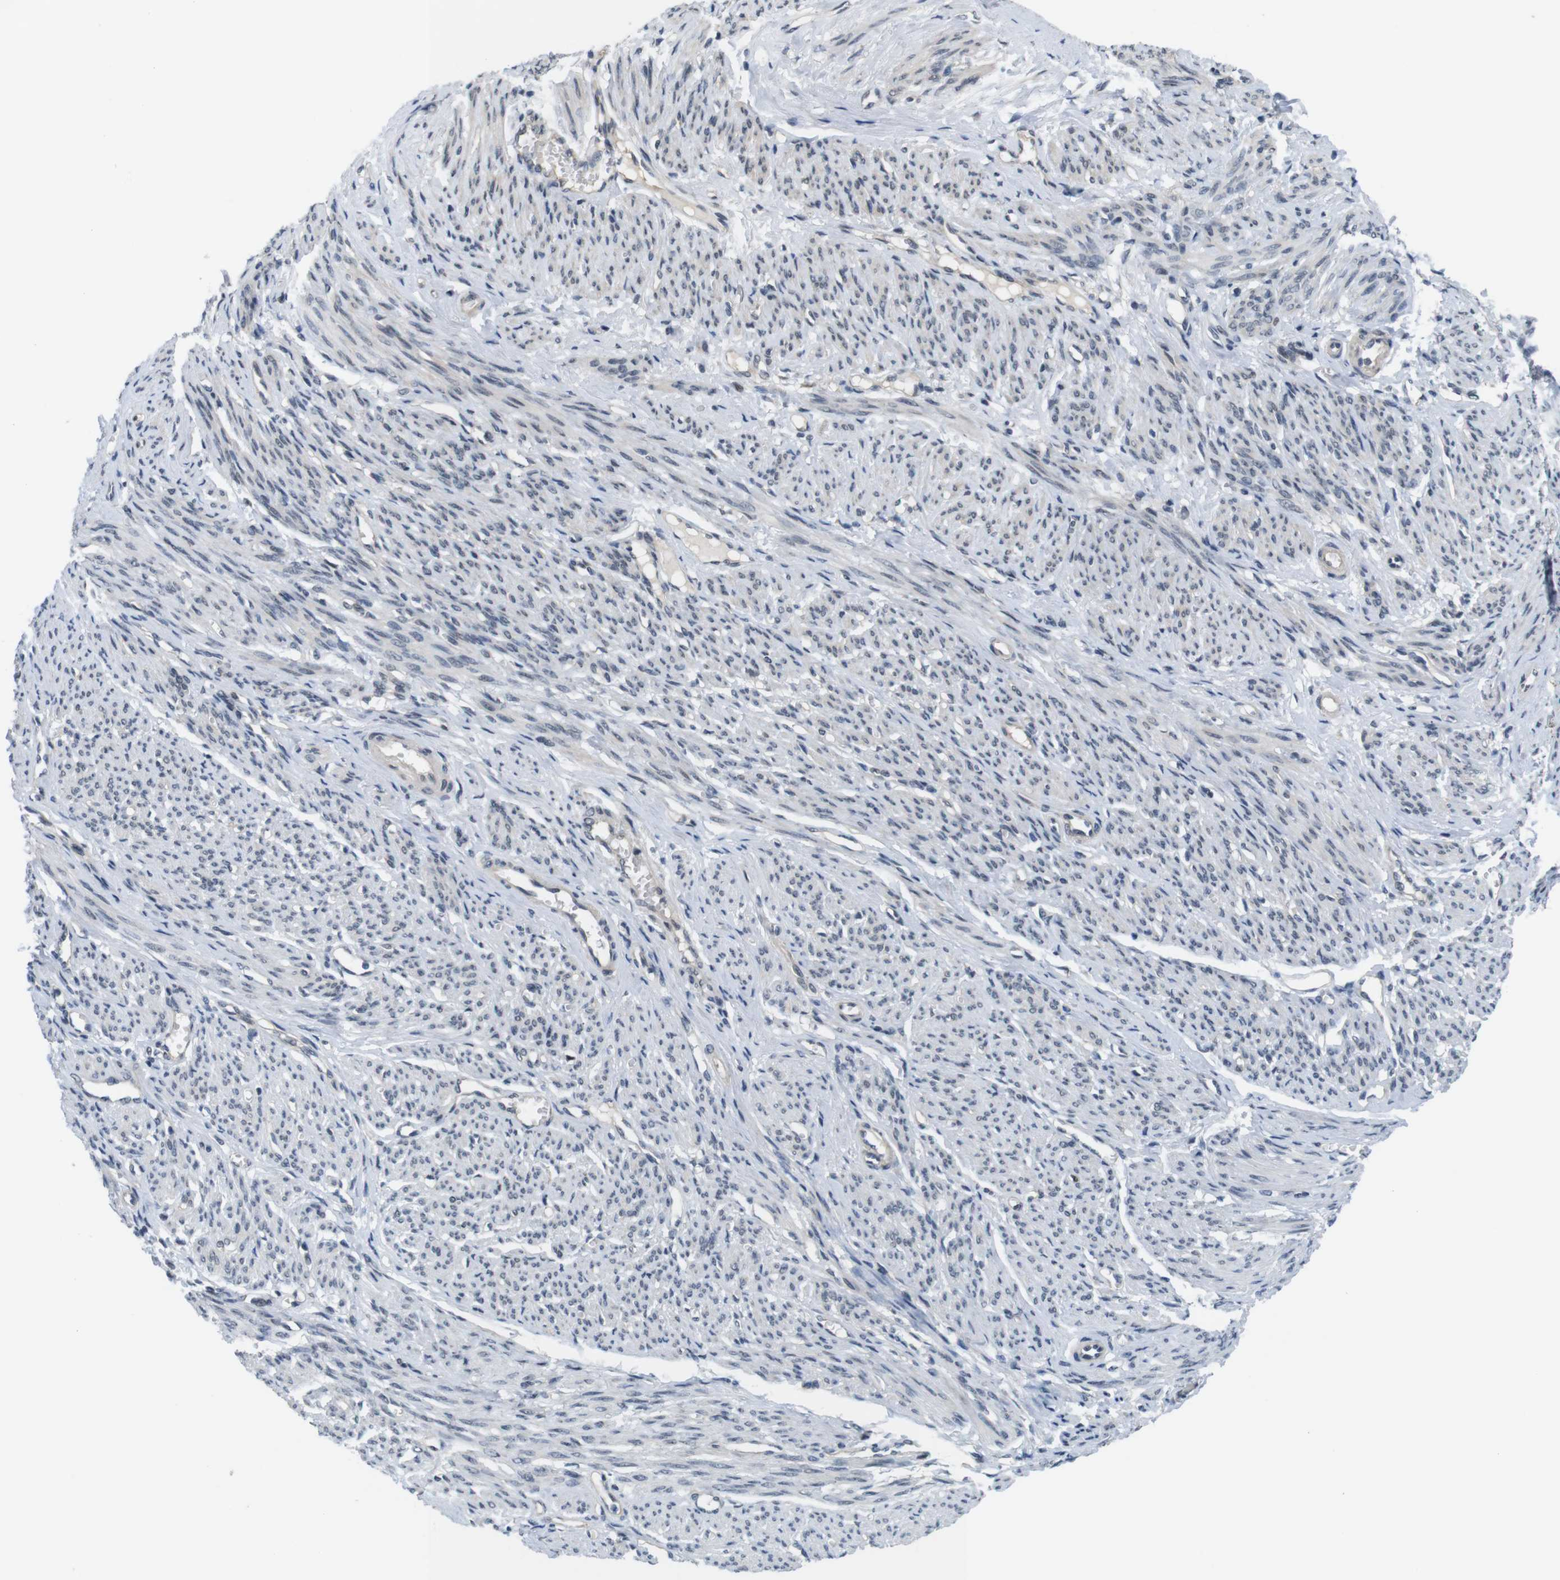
{"staining": {"intensity": "negative", "quantity": "none", "location": "none"}, "tissue": "smooth muscle", "cell_type": "Smooth muscle cells", "image_type": "normal", "snomed": [{"axis": "morphology", "description": "Normal tissue, NOS"}, {"axis": "topography", "description": "Smooth muscle"}], "caption": "Immunohistochemistry (IHC) micrograph of benign smooth muscle stained for a protein (brown), which shows no staining in smooth muscle cells. Brightfield microscopy of IHC stained with DAB (3,3'-diaminobenzidine) (brown) and hematoxylin (blue), captured at high magnification.", "gene": "SMCO2", "patient": {"sex": "female", "age": 65}}